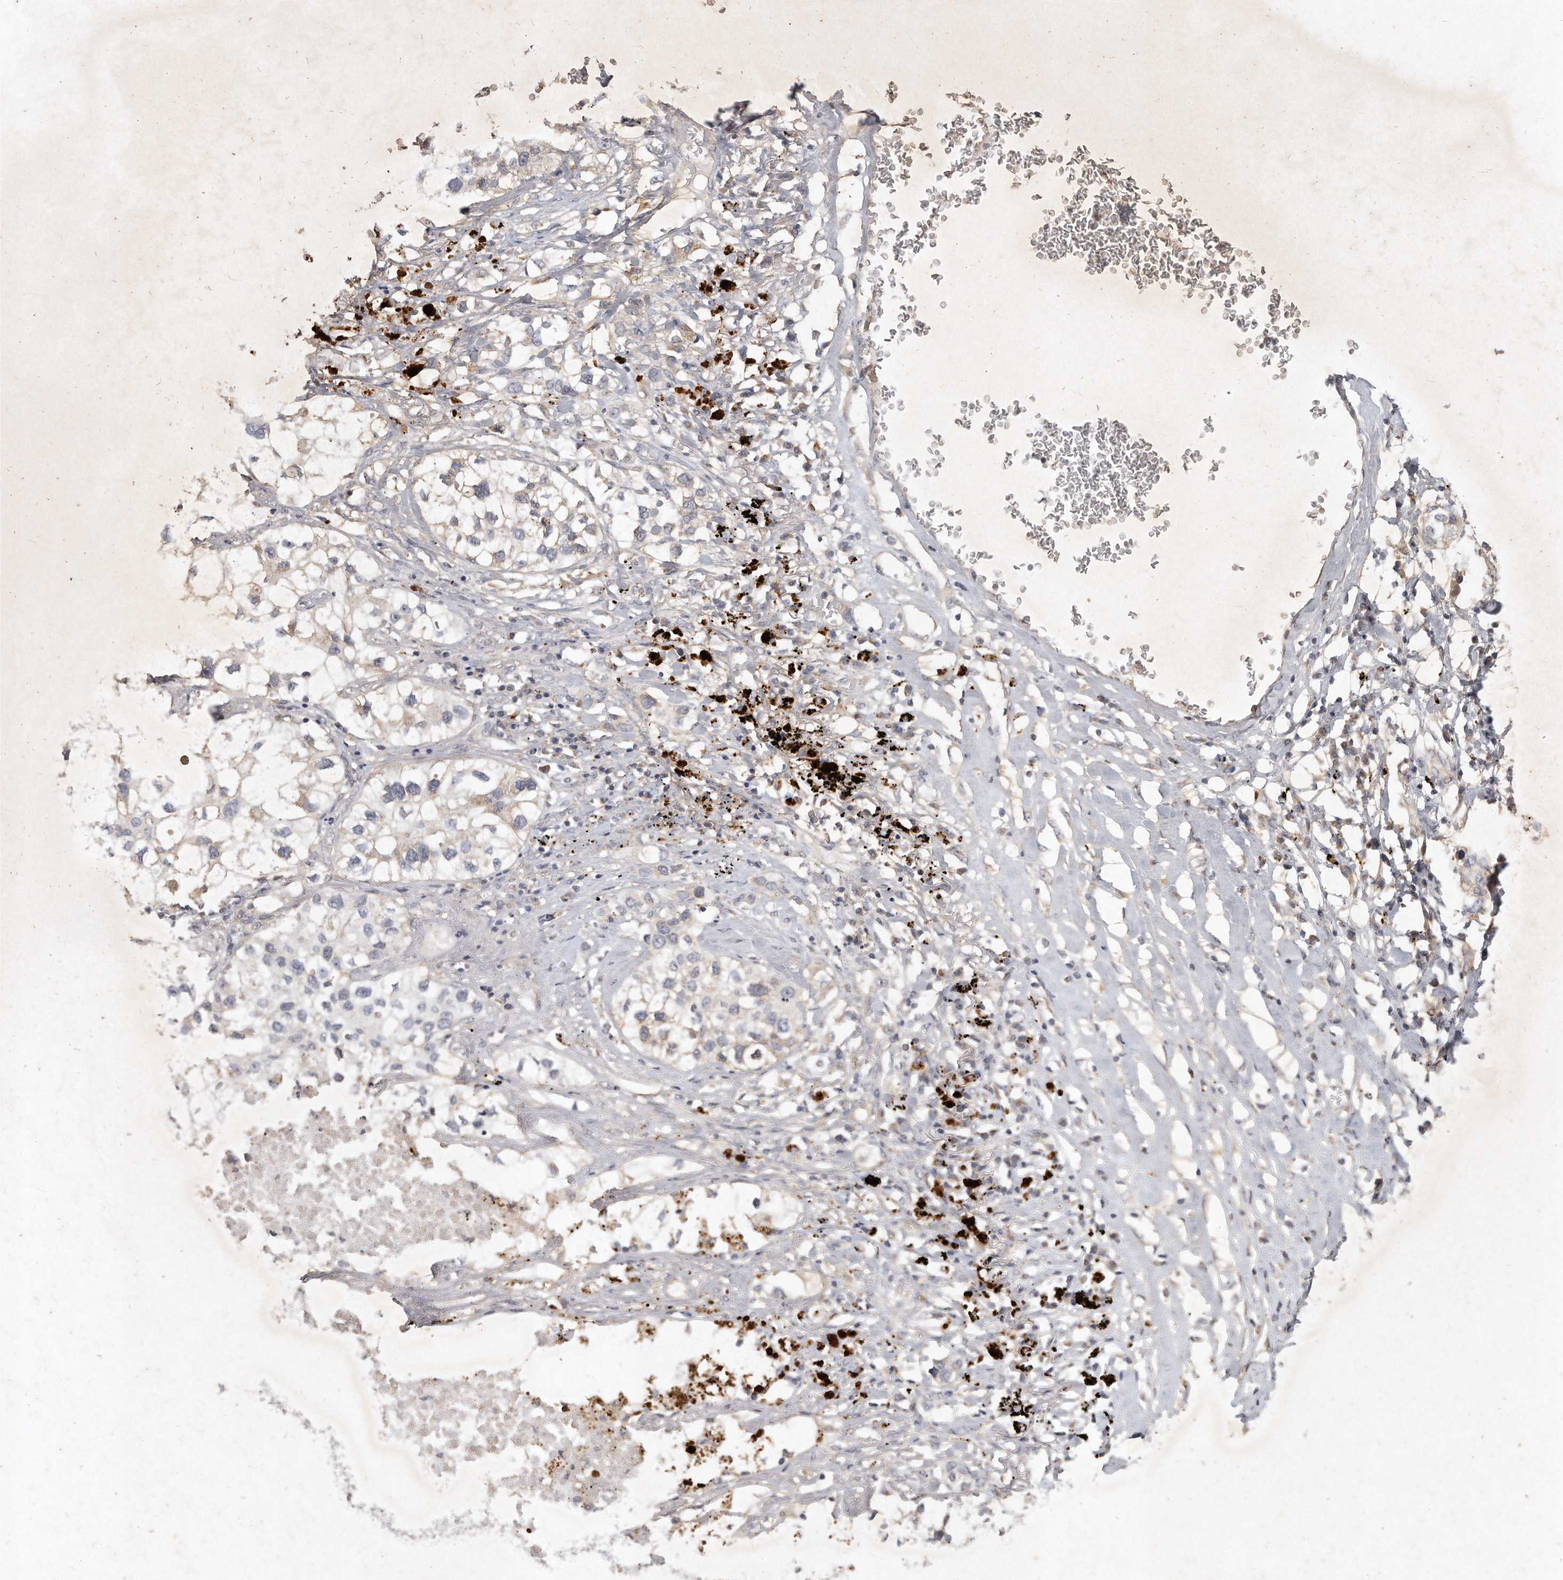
{"staining": {"intensity": "weak", "quantity": "<25%", "location": "cytoplasmic/membranous"}, "tissue": "lung cancer", "cell_type": "Tumor cells", "image_type": "cancer", "snomed": [{"axis": "morphology", "description": "Adenocarcinoma, NOS"}, {"axis": "topography", "description": "Lung"}], "caption": "DAB immunohistochemical staining of human lung adenocarcinoma reveals no significant staining in tumor cells. Nuclei are stained in blue.", "gene": "LGALS8", "patient": {"sex": "male", "age": 63}}